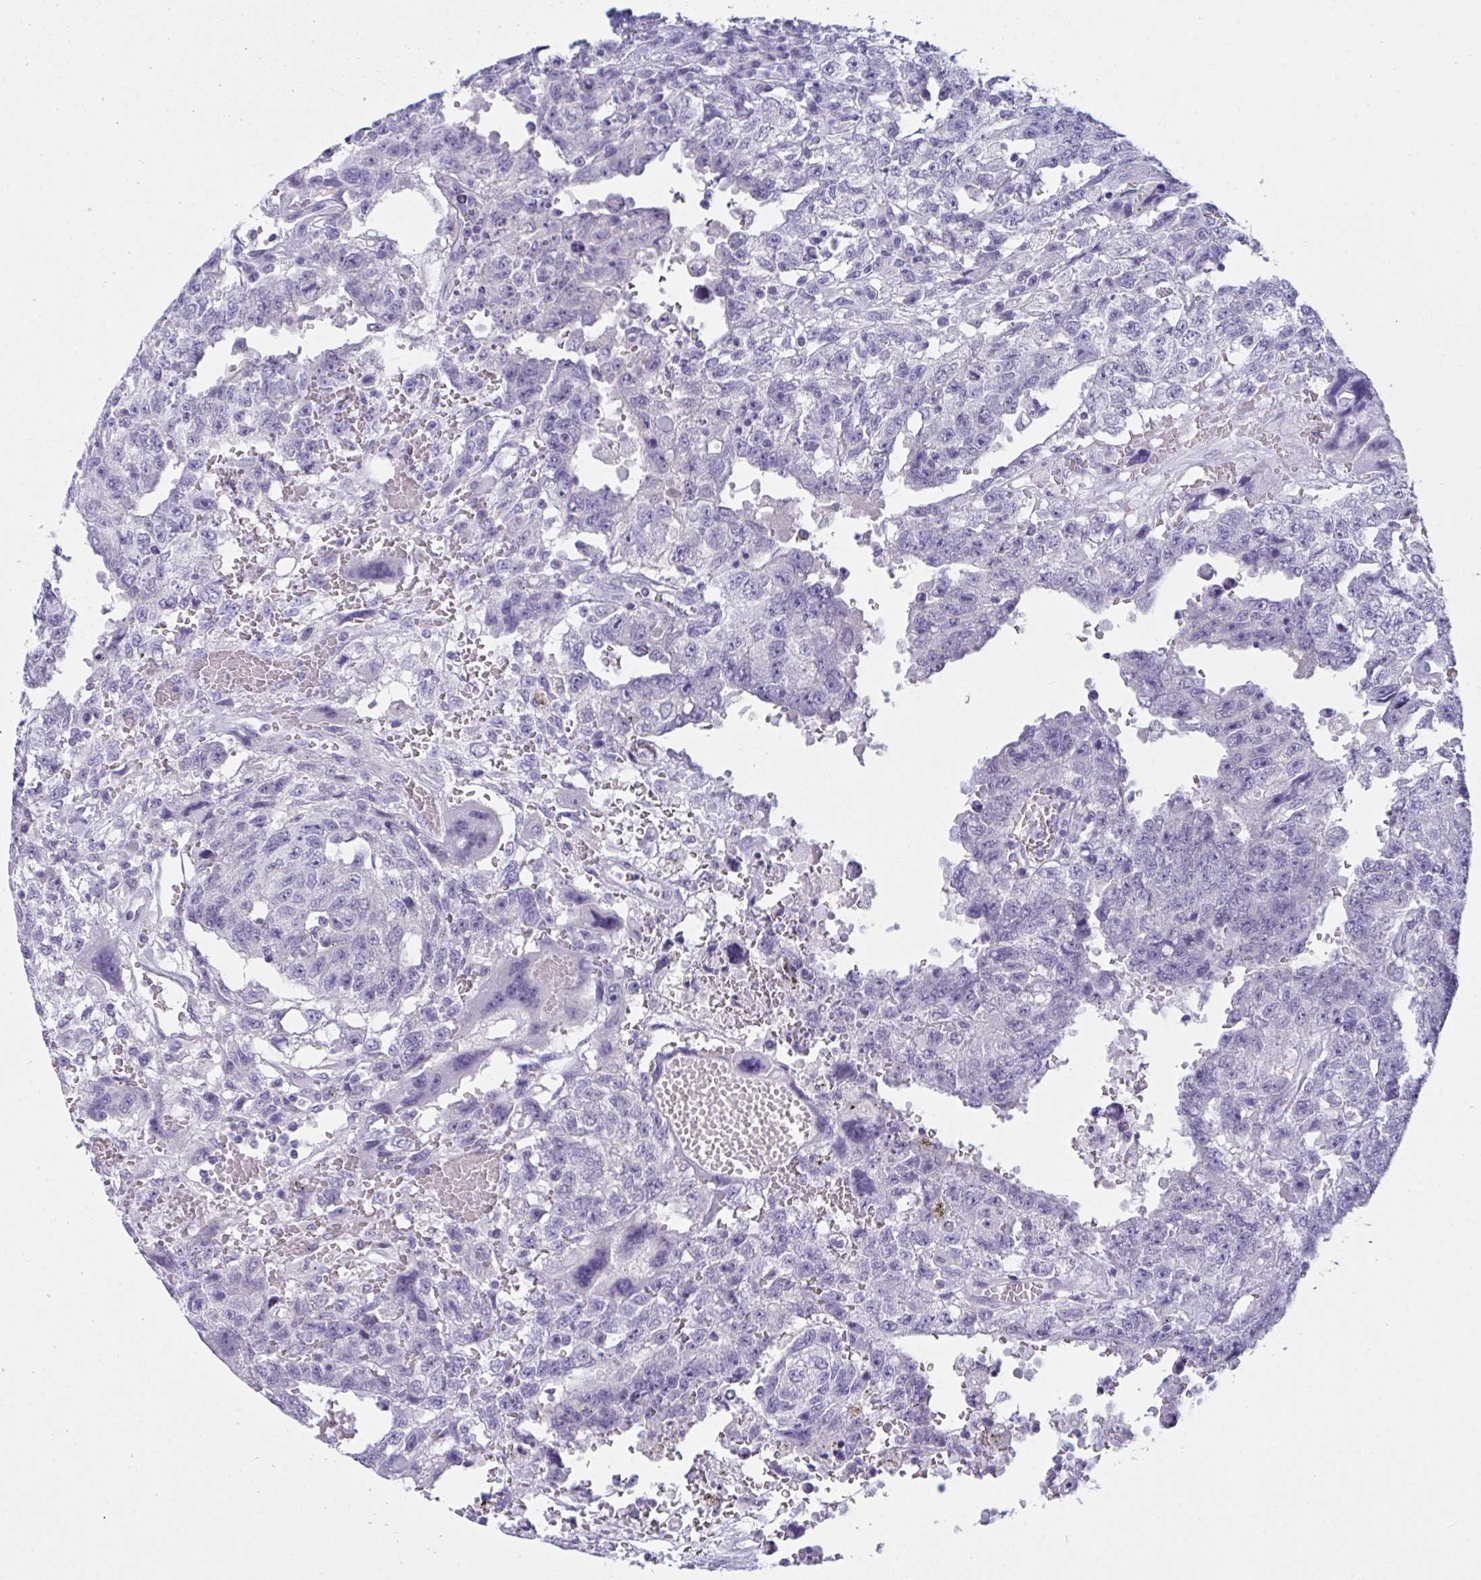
{"staining": {"intensity": "negative", "quantity": "none", "location": "none"}, "tissue": "testis cancer", "cell_type": "Tumor cells", "image_type": "cancer", "snomed": [{"axis": "morphology", "description": "Carcinoma, Embryonal, NOS"}, {"axis": "topography", "description": "Testis"}], "caption": "Immunohistochemistry (IHC) micrograph of neoplastic tissue: testis embryonal carcinoma stained with DAB shows no significant protein expression in tumor cells.", "gene": "PRDM9", "patient": {"sex": "male", "age": 26}}